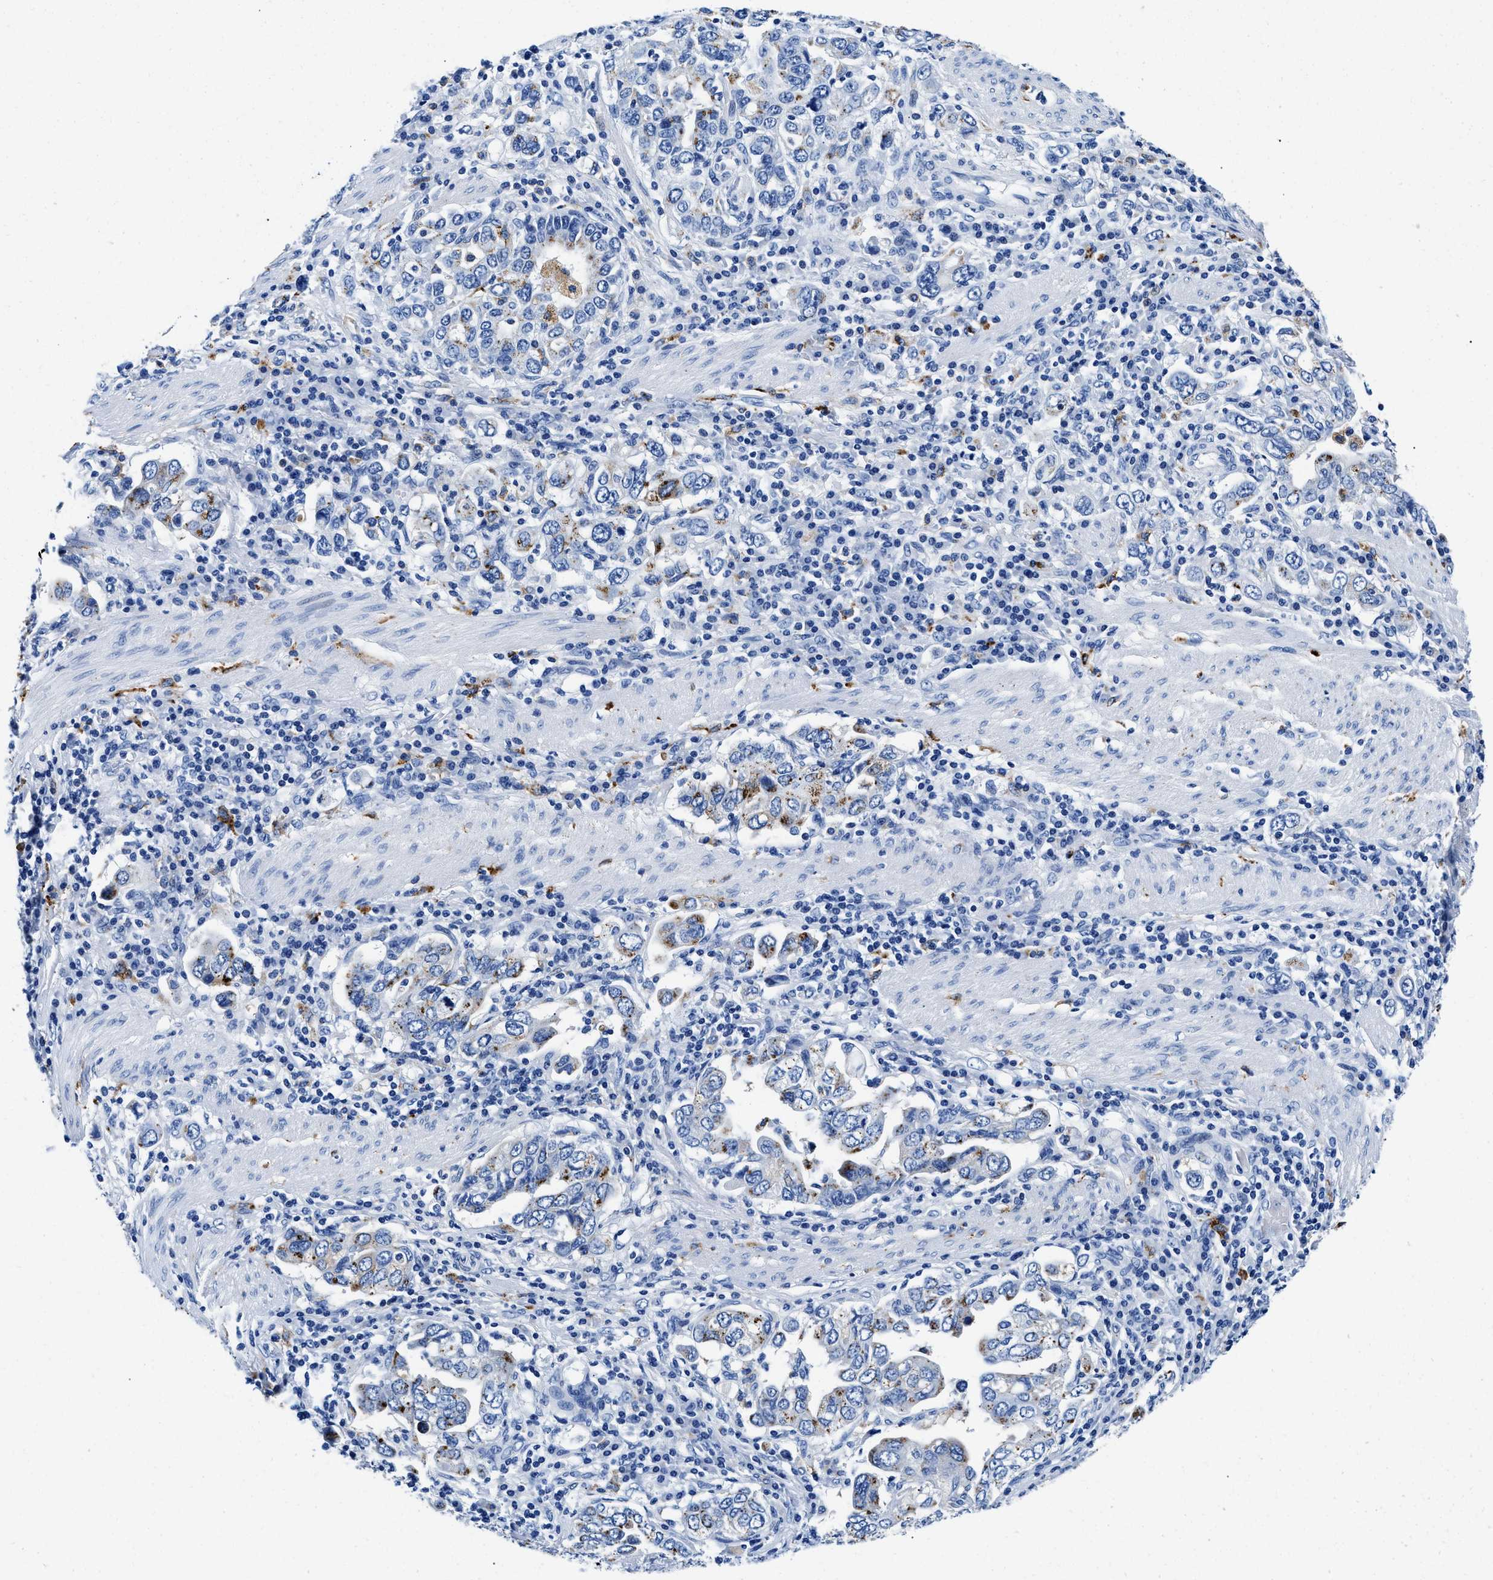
{"staining": {"intensity": "moderate", "quantity": "<25%", "location": "cytoplasmic/membranous"}, "tissue": "stomach cancer", "cell_type": "Tumor cells", "image_type": "cancer", "snomed": [{"axis": "morphology", "description": "Adenocarcinoma, NOS"}, {"axis": "topography", "description": "Stomach, upper"}], "caption": "Moderate cytoplasmic/membranous positivity is present in approximately <25% of tumor cells in stomach cancer.", "gene": "OR14K1", "patient": {"sex": "male", "age": 62}}